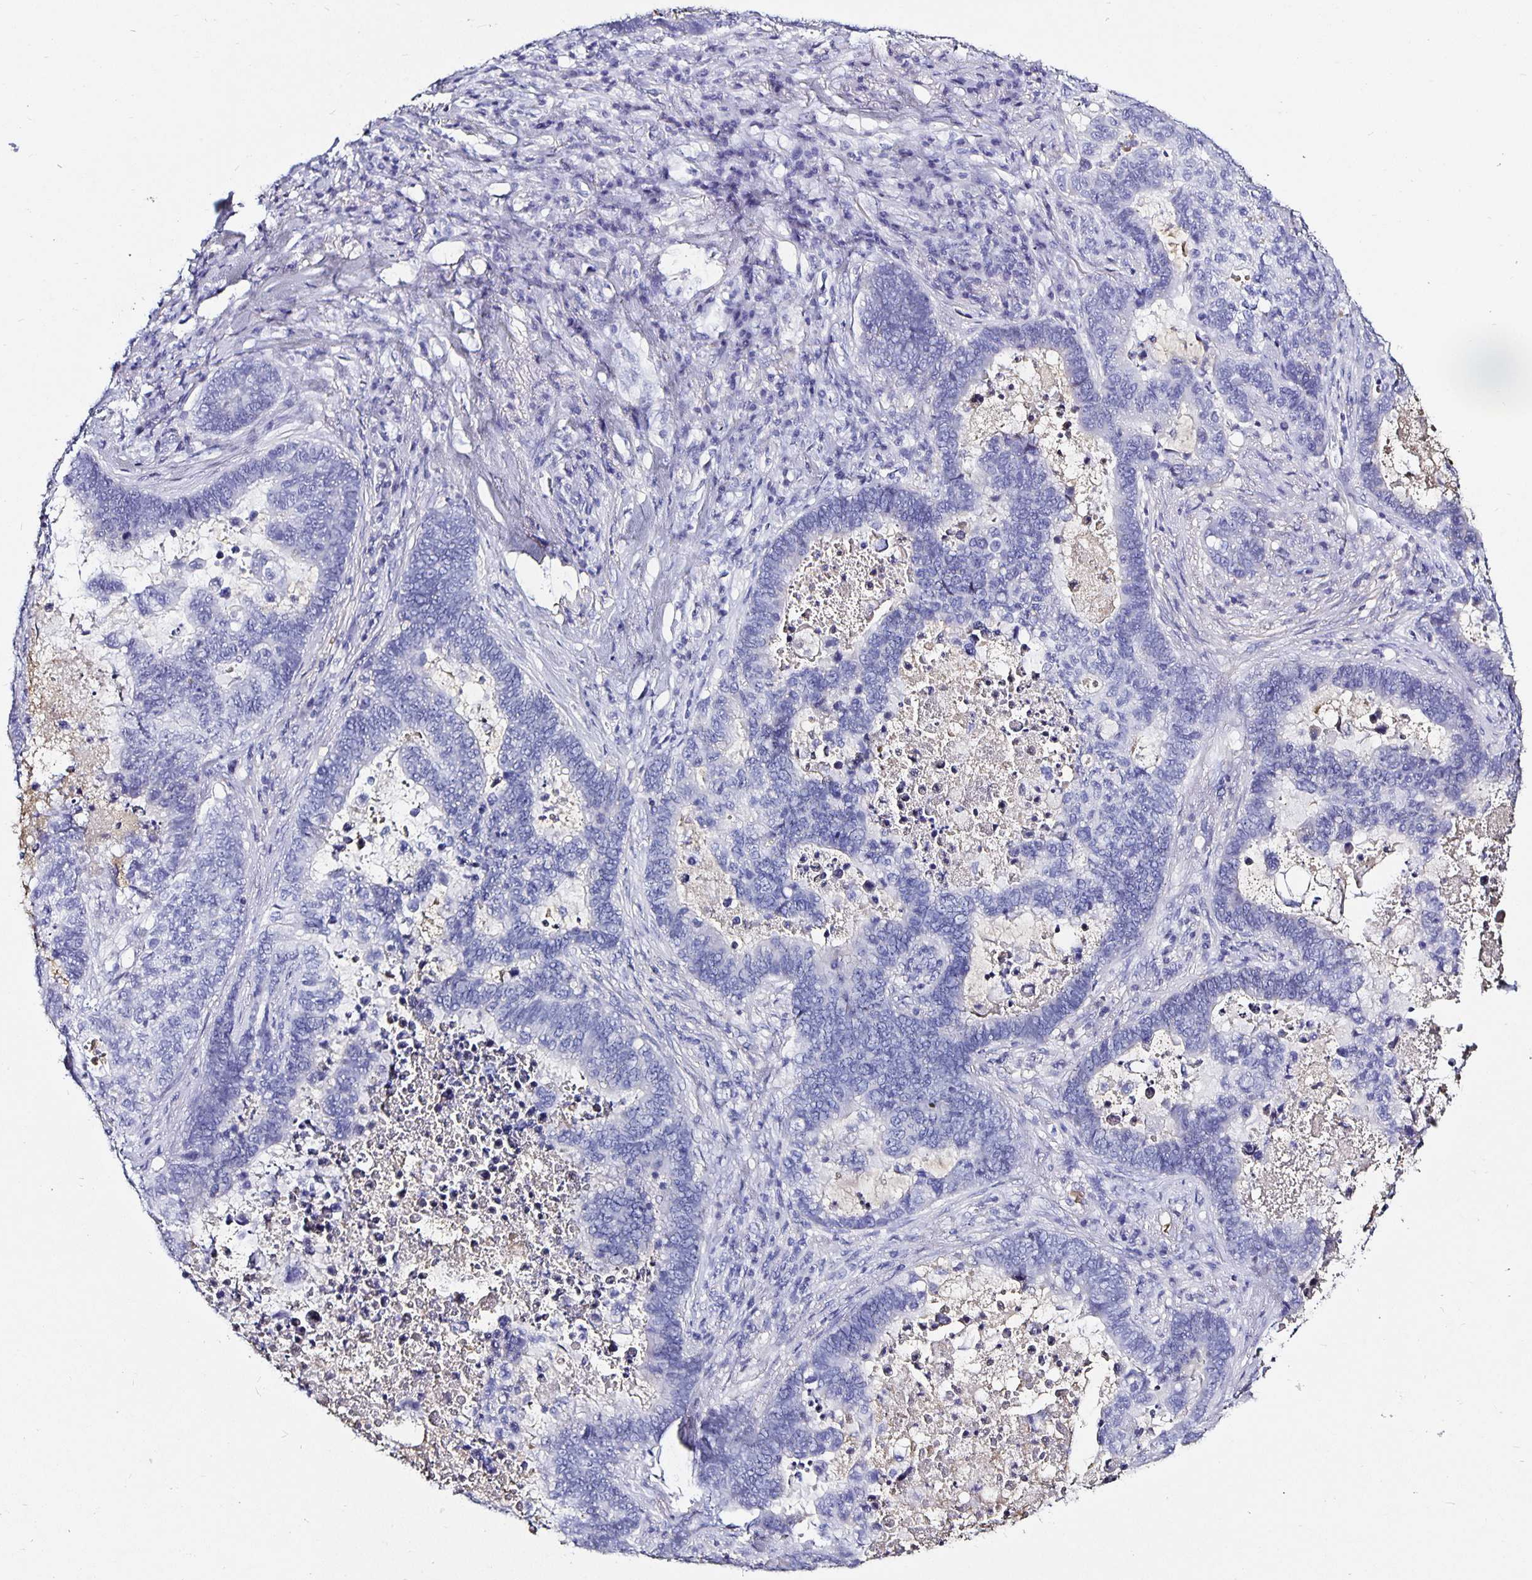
{"staining": {"intensity": "negative", "quantity": "none", "location": "none"}, "tissue": "lung cancer", "cell_type": "Tumor cells", "image_type": "cancer", "snomed": [{"axis": "morphology", "description": "Aneuploidy"}, {"axis": "morphology", "description": "Adenocarcinoma, NOS"}, {"axis": "morphology", "description": "Adenocarcinoma primary or metastatic"}, {"axis": "topography", "description": "Lung"}], "caption": "Tumor cells show no significant expression in lung adenocarcinoma primary or metastatic.", "gene": "TTR", "patient": {"sex": "female", "age": 75}}